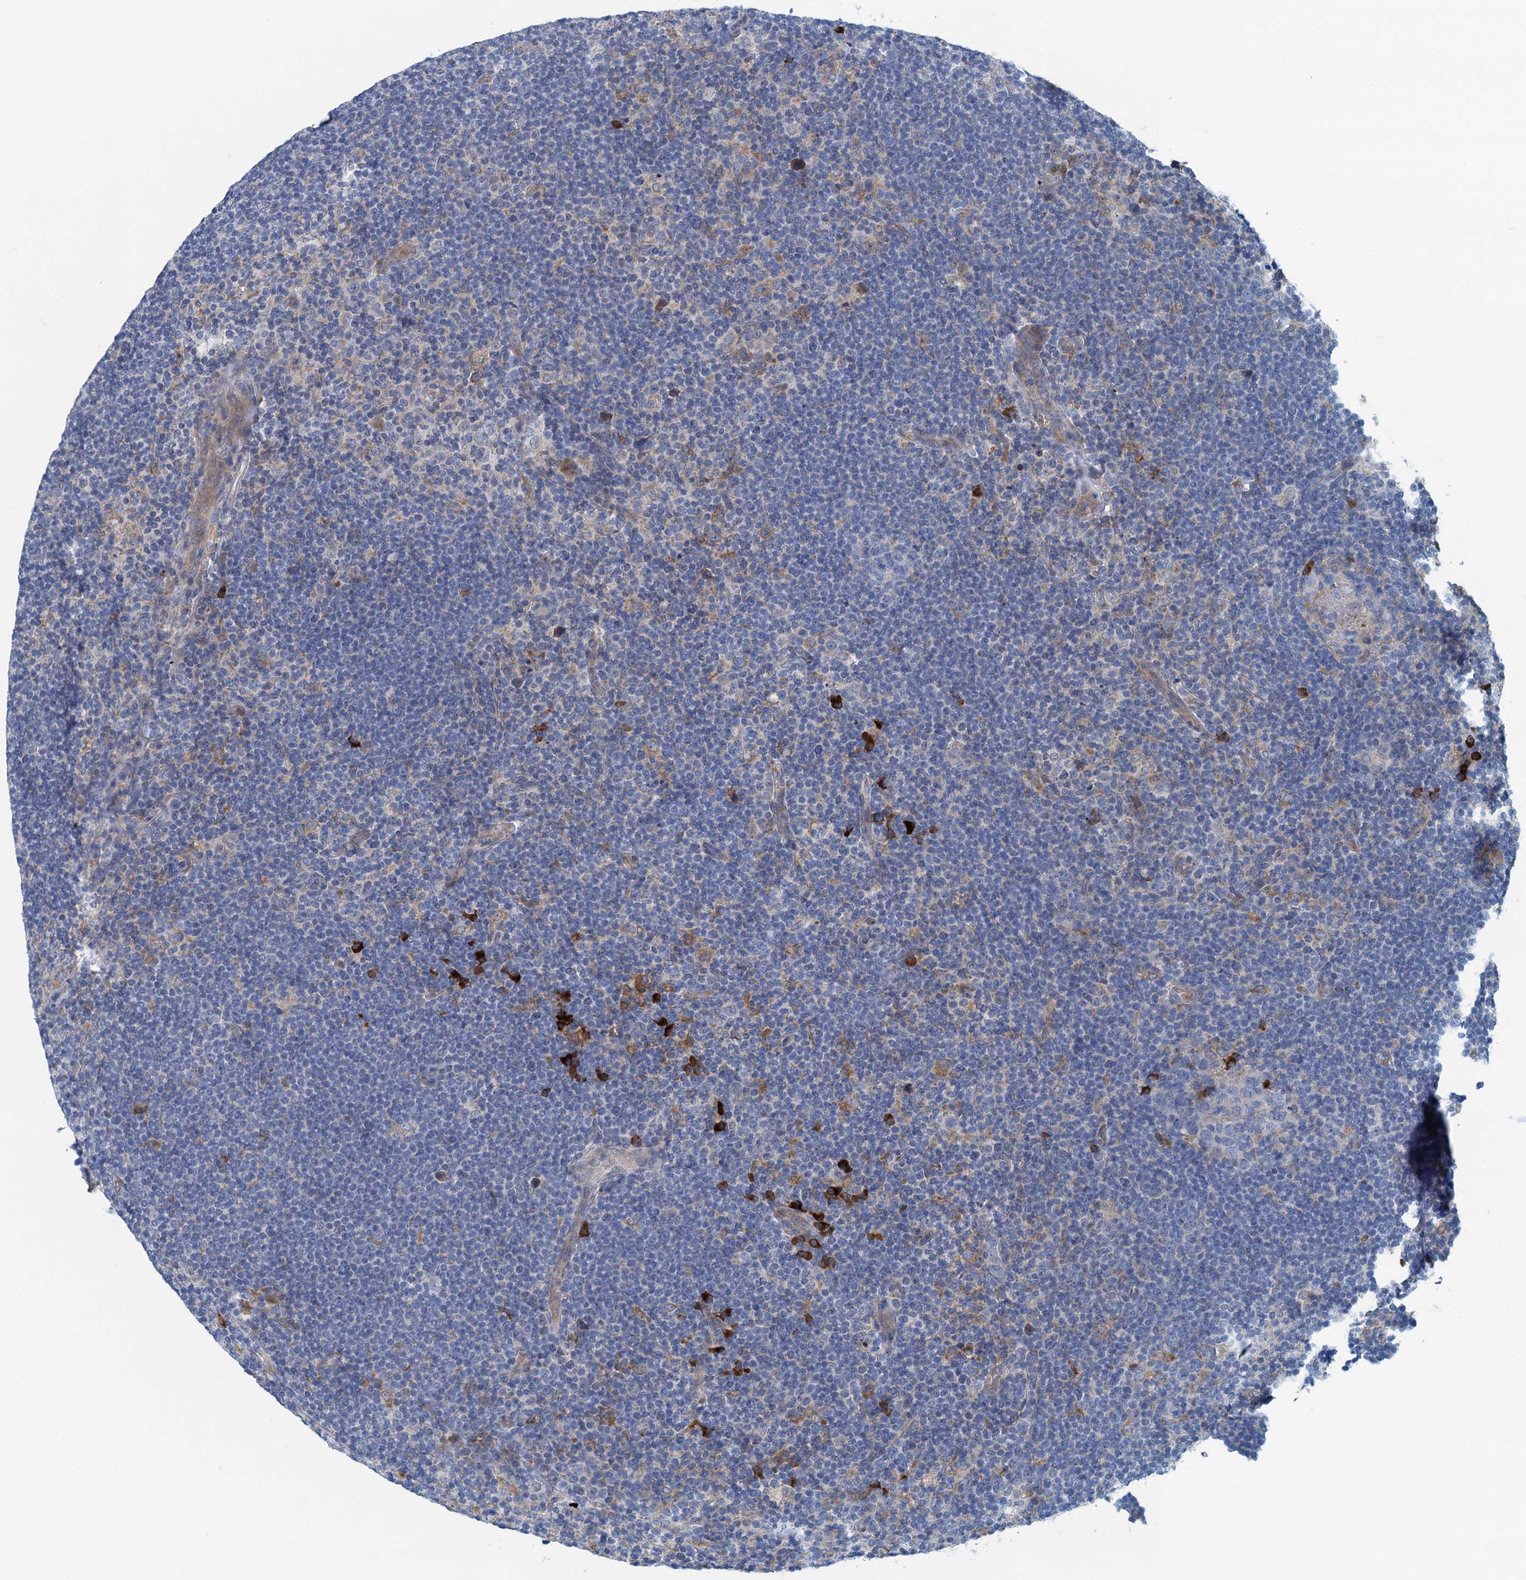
{"staining": {"intensity": "negative", "quantity": "none", "location": "none"}, "tissue": "lymphoma", "cell_type": "Tumor cells", "image_type": "cancer", "snomed": [{"axis": "morphology", "description": "Hodgkin's disease, NOS"}, {"axis": "topography", "description": "Lymph node"}], "caption": "There is no significant positivity in tumor cells of Hodgkin's disease.", "gene": "MYDGF", "patient": {"sex": "female", "age": 57}}